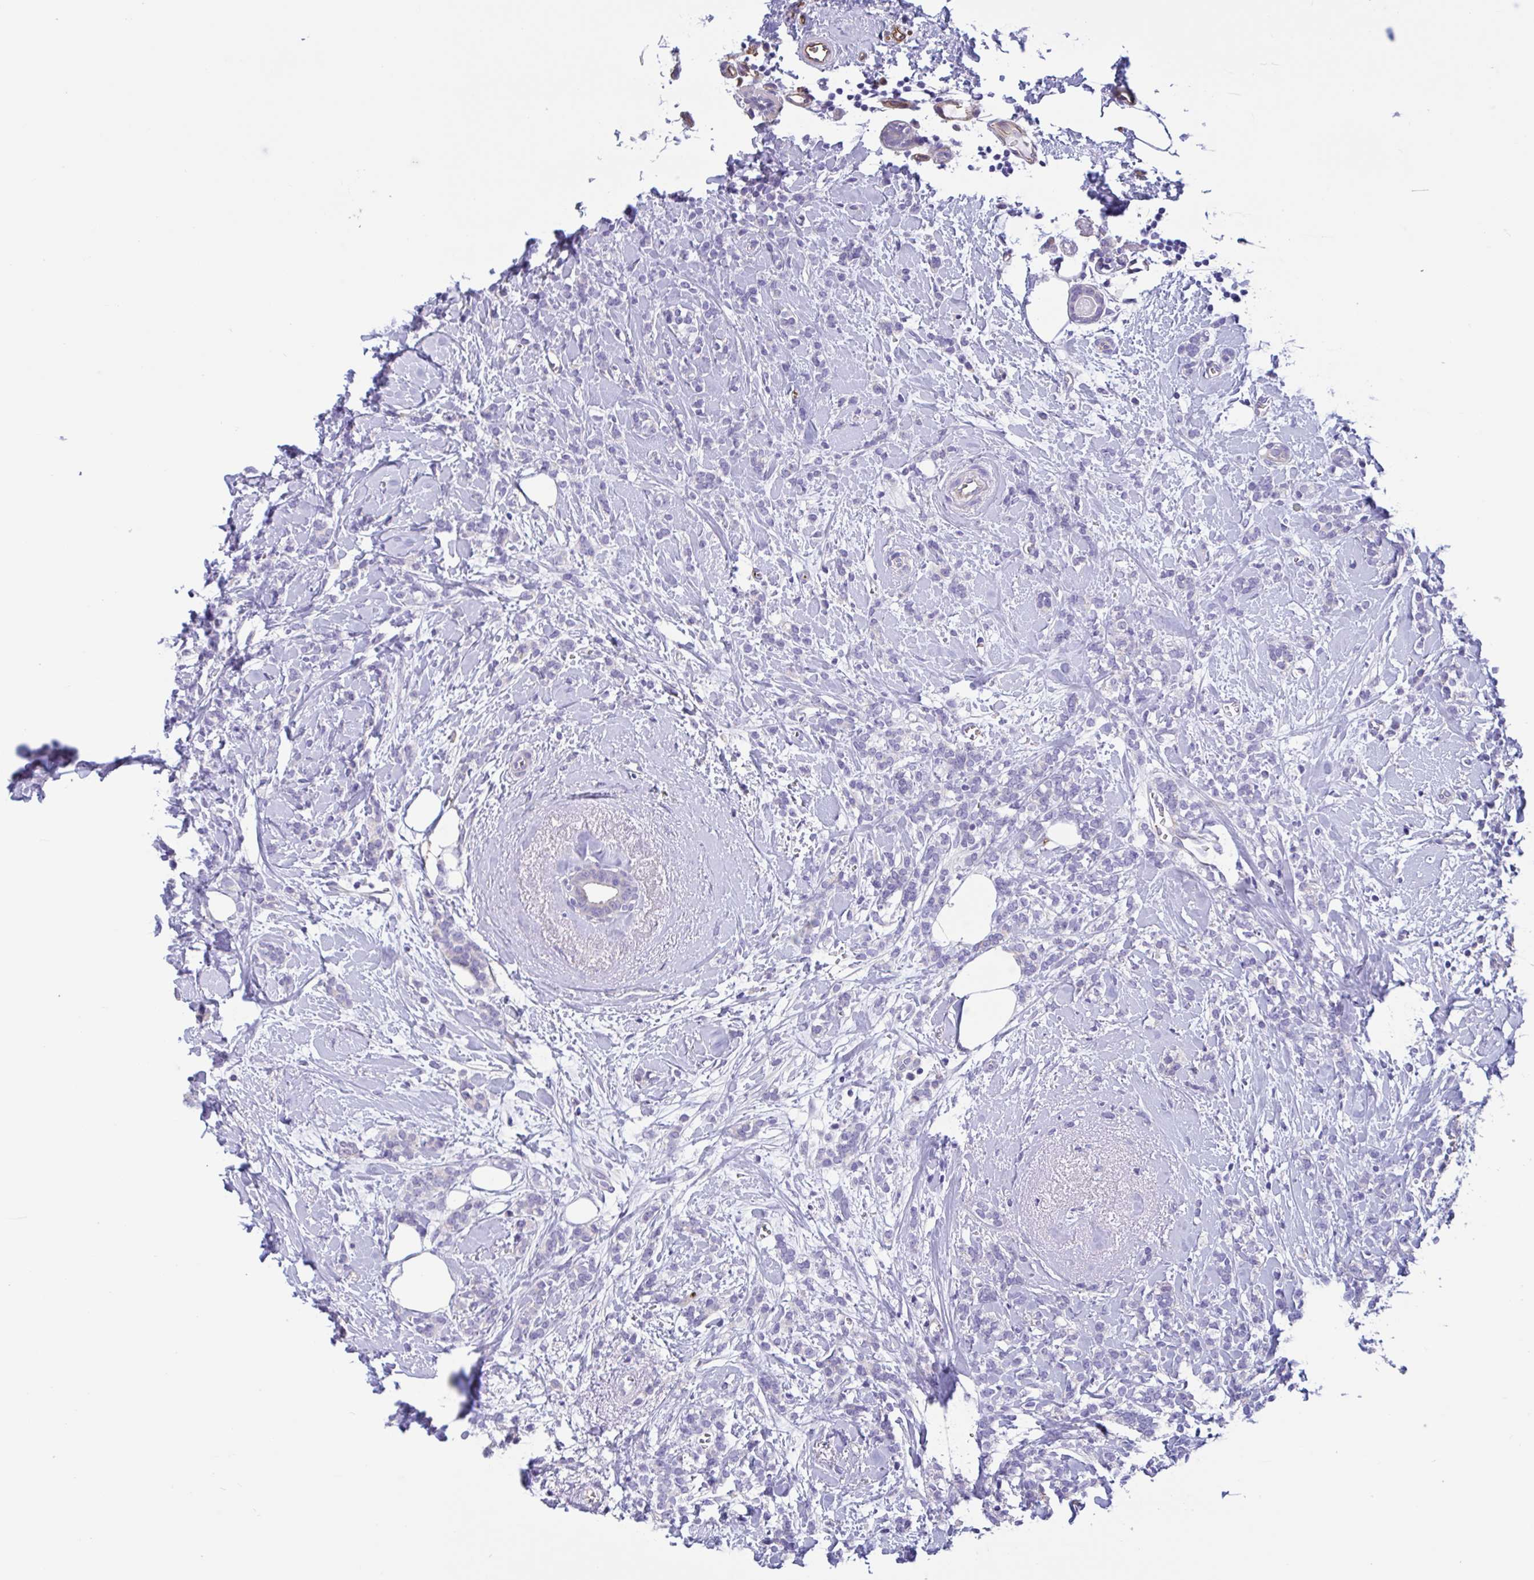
{"staining": {"intensity": "negative", "quantity": "none", "location": "none"}, "tissue": "breast cancer", "cell_type": "Tumor cells", "image_type": "cancer", "snomed": [{"axis": "morphology", "description": "Lobular carcinoma"}, {"axis": "topography", "description": "Breast"}], "caption": "Photomicrograph shows no protein expression in tumor cells of breast cancer (lobular carcinoma) tissue.", "gene": "RPL22L1", "patient": {"sex": "female", "age": 59}}